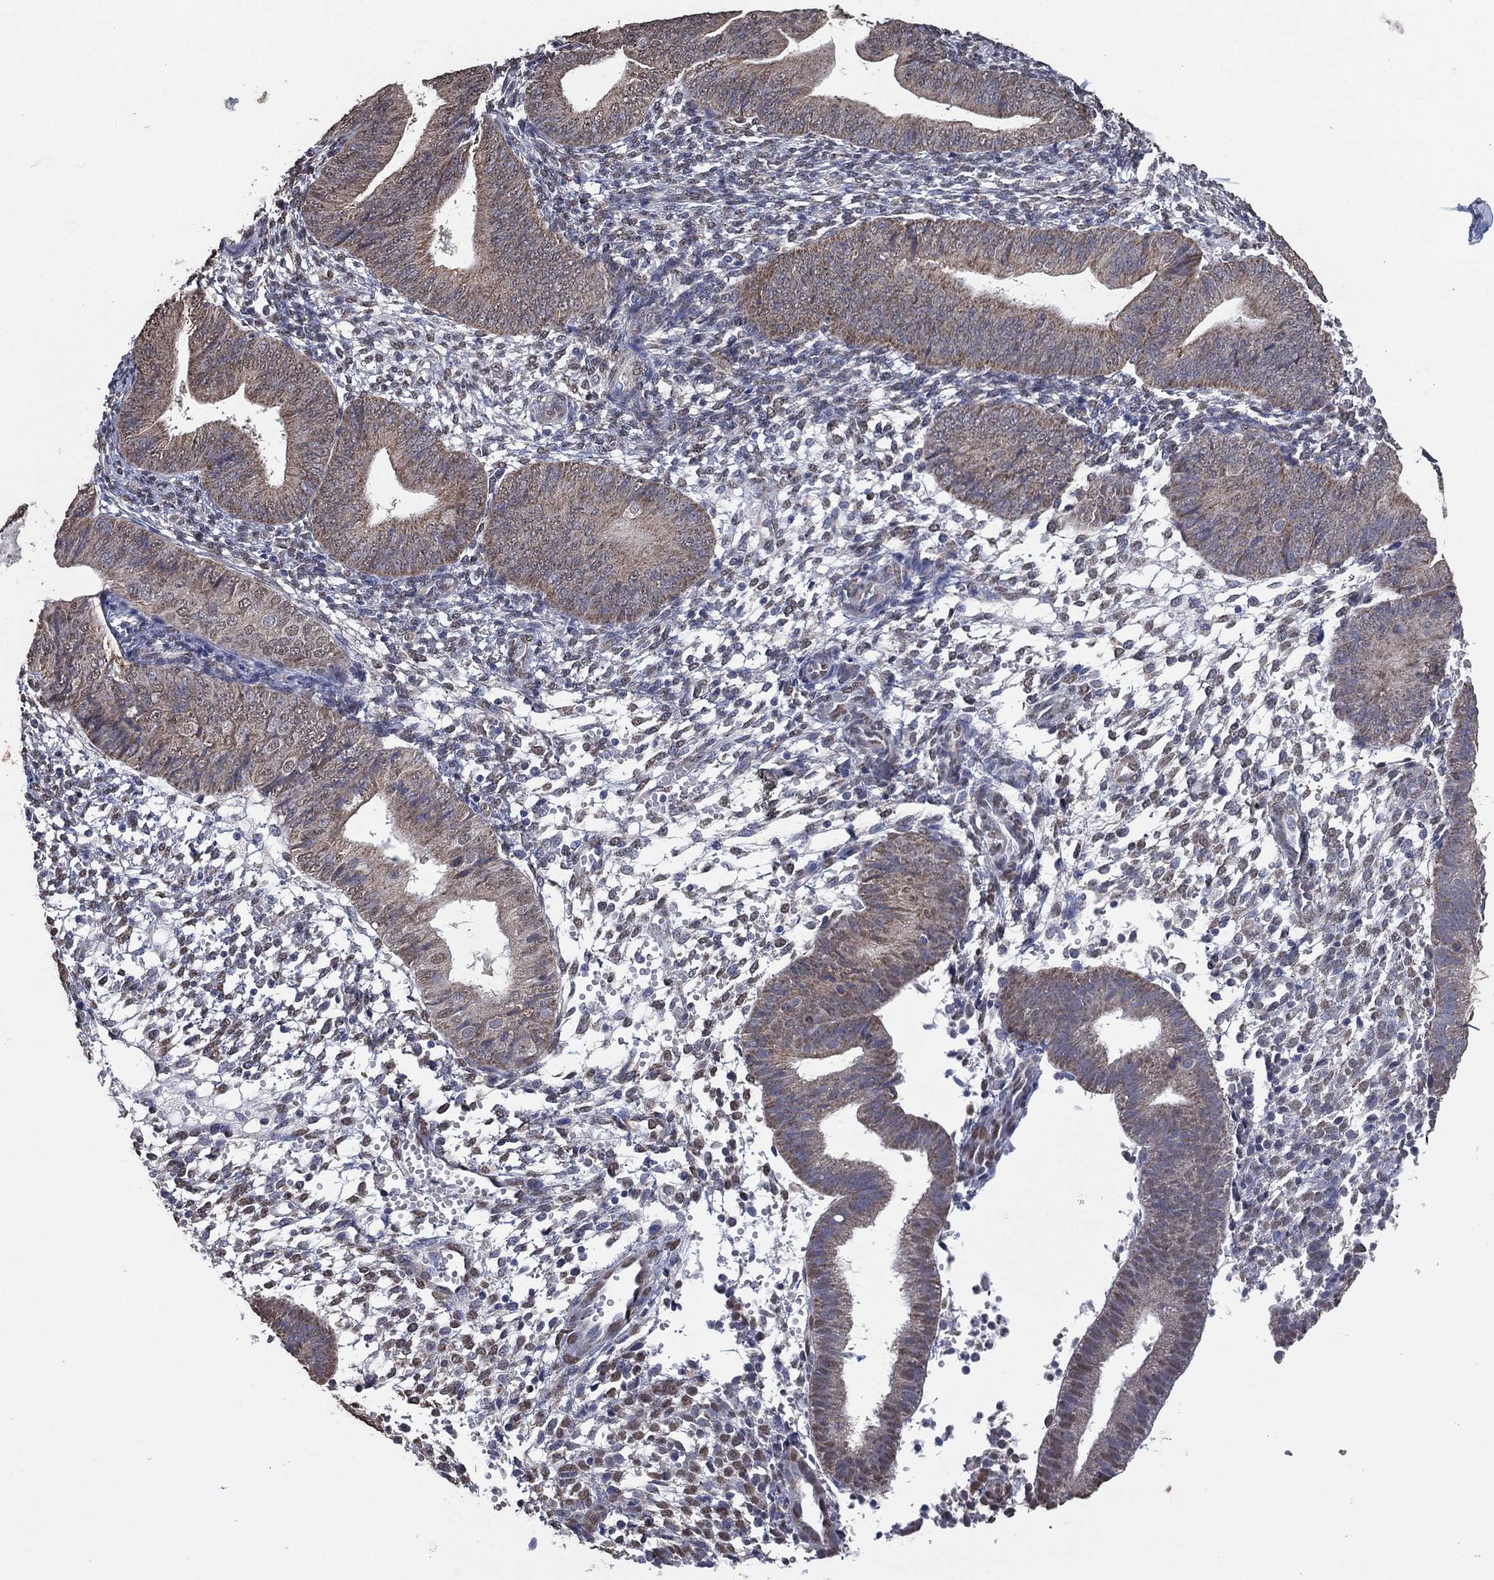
{"staining": {"intensity": "moderate", "quantity": "25%-75%", "location": "nuclear"}, "tissue": "endometrium", "cell_type": "Cells in endometrial stroma", "image_type": "normal", "snomed": [{"axis": "morphology", "description": "Normal tissue, NOS"}, {"axis": "topography", "description": "Endometrium"}], "caption": "IHC (DAB) staining of benign human endometrium shows moderate nuclear protein expression in about 25%-75% of cells in endometrial stroma. Nuclei are stained in blue.", "gene": "ALDH7A1", "patient": {"sex": "female", "age": 39}}